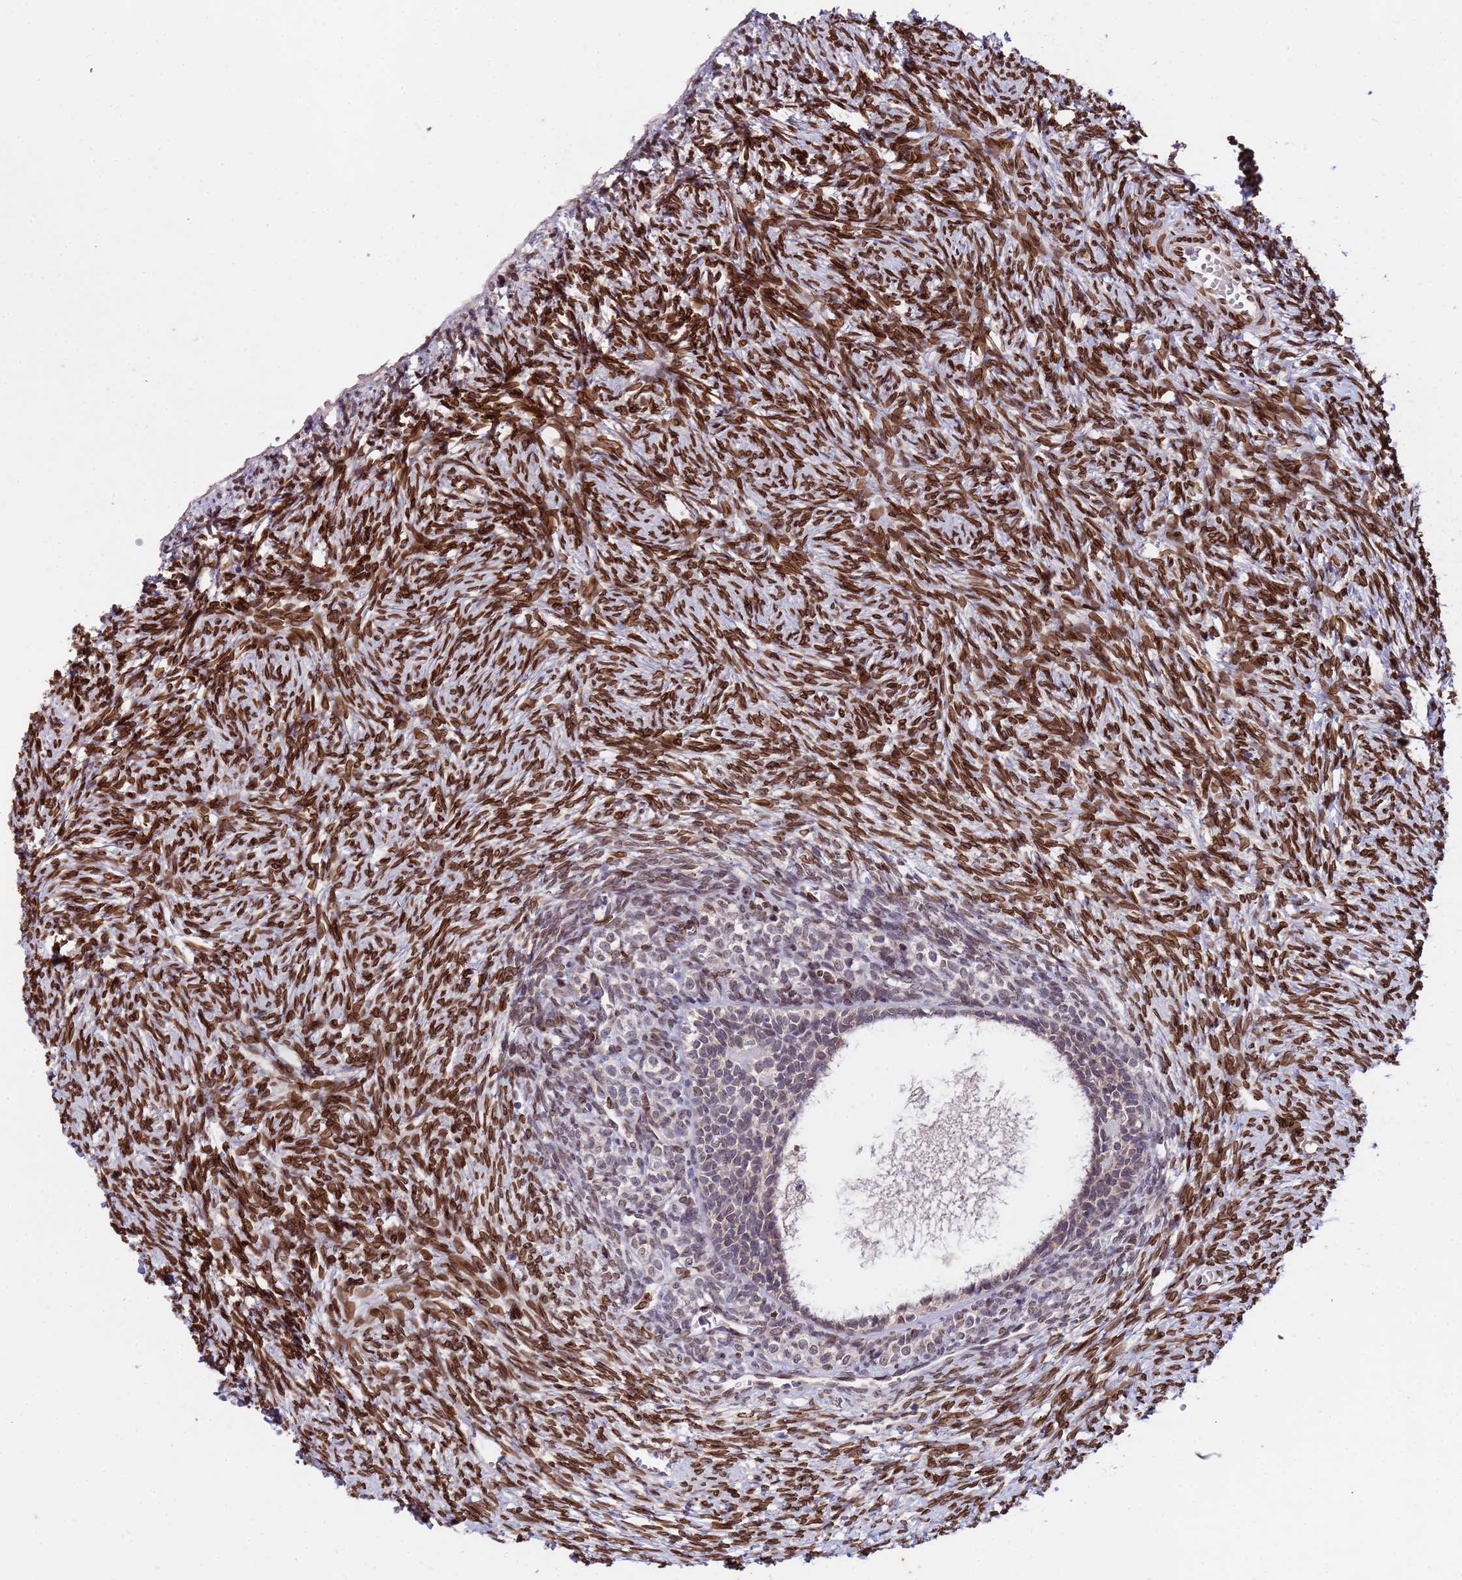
{"staining": {"intensity": "strong", "quantity": "25%-75%", "location": "cytoplasmic/membranous,nuclear"}, "tissue": "ovary", "cell_type": "Ovarian stroma cells", "image_type": "normal", "snomed": [{"axis": "morphology", "description": "Normal tissue, NOS"}, {"axis": "topography", "description": "Ovary"}], "caption": "Immunohistochemistry (IHC) image of normal ovary: ovary stained using IHC exhibits high levels of strong protein expression localized specifically in the cytoplasmic/membranous,nuclear of ovarian stroma cells, appearing as a cytoplasmic/membranous,nuclear brown color.", "gene": "GPR135", "patient": {"sex": "female", "age": 51}}